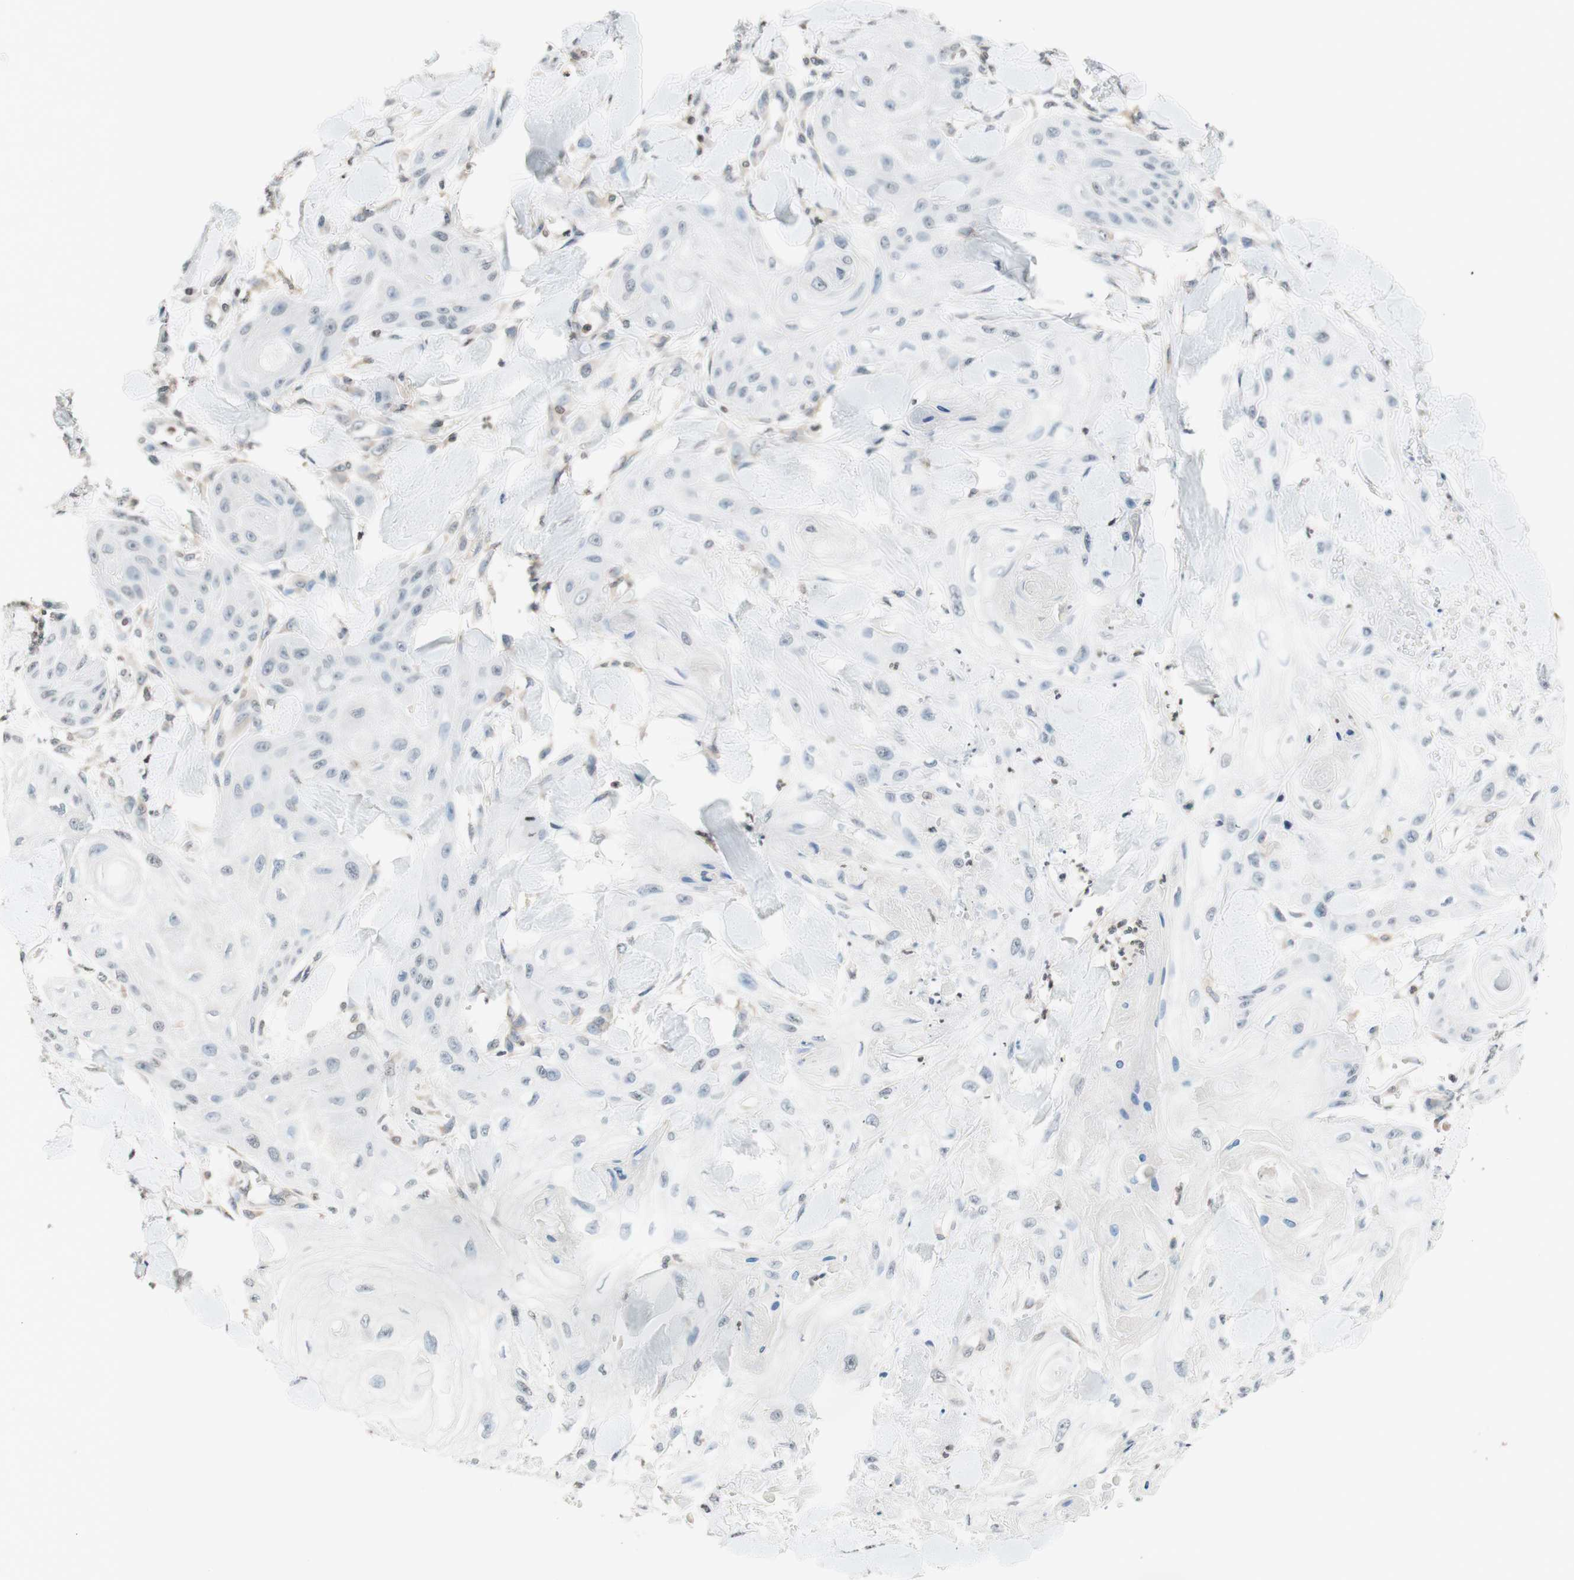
{"staining": {"intensity": "negative", "quantity": "none", "location": "none"}, "tissue": "skin cancer", "cell_type": "Tumor cells", "image_type": "cancer", "snomed": [{"axis": "morphology", "description": "Squamous cell carcinoma, NOS"}, {"axis": "topography", "description": "Skin"}], "caption": "Protein analysis of skin squamous cell carcinoma reveals no significant staining in tumor cells. (DAB (3,3'-diaminobenzidine) immunohistochemistry (IHC) visualized using brightfield microscopy, high magnification).", "gene": "WIPF1", "patient": {"sex": "male", "age": 74}}